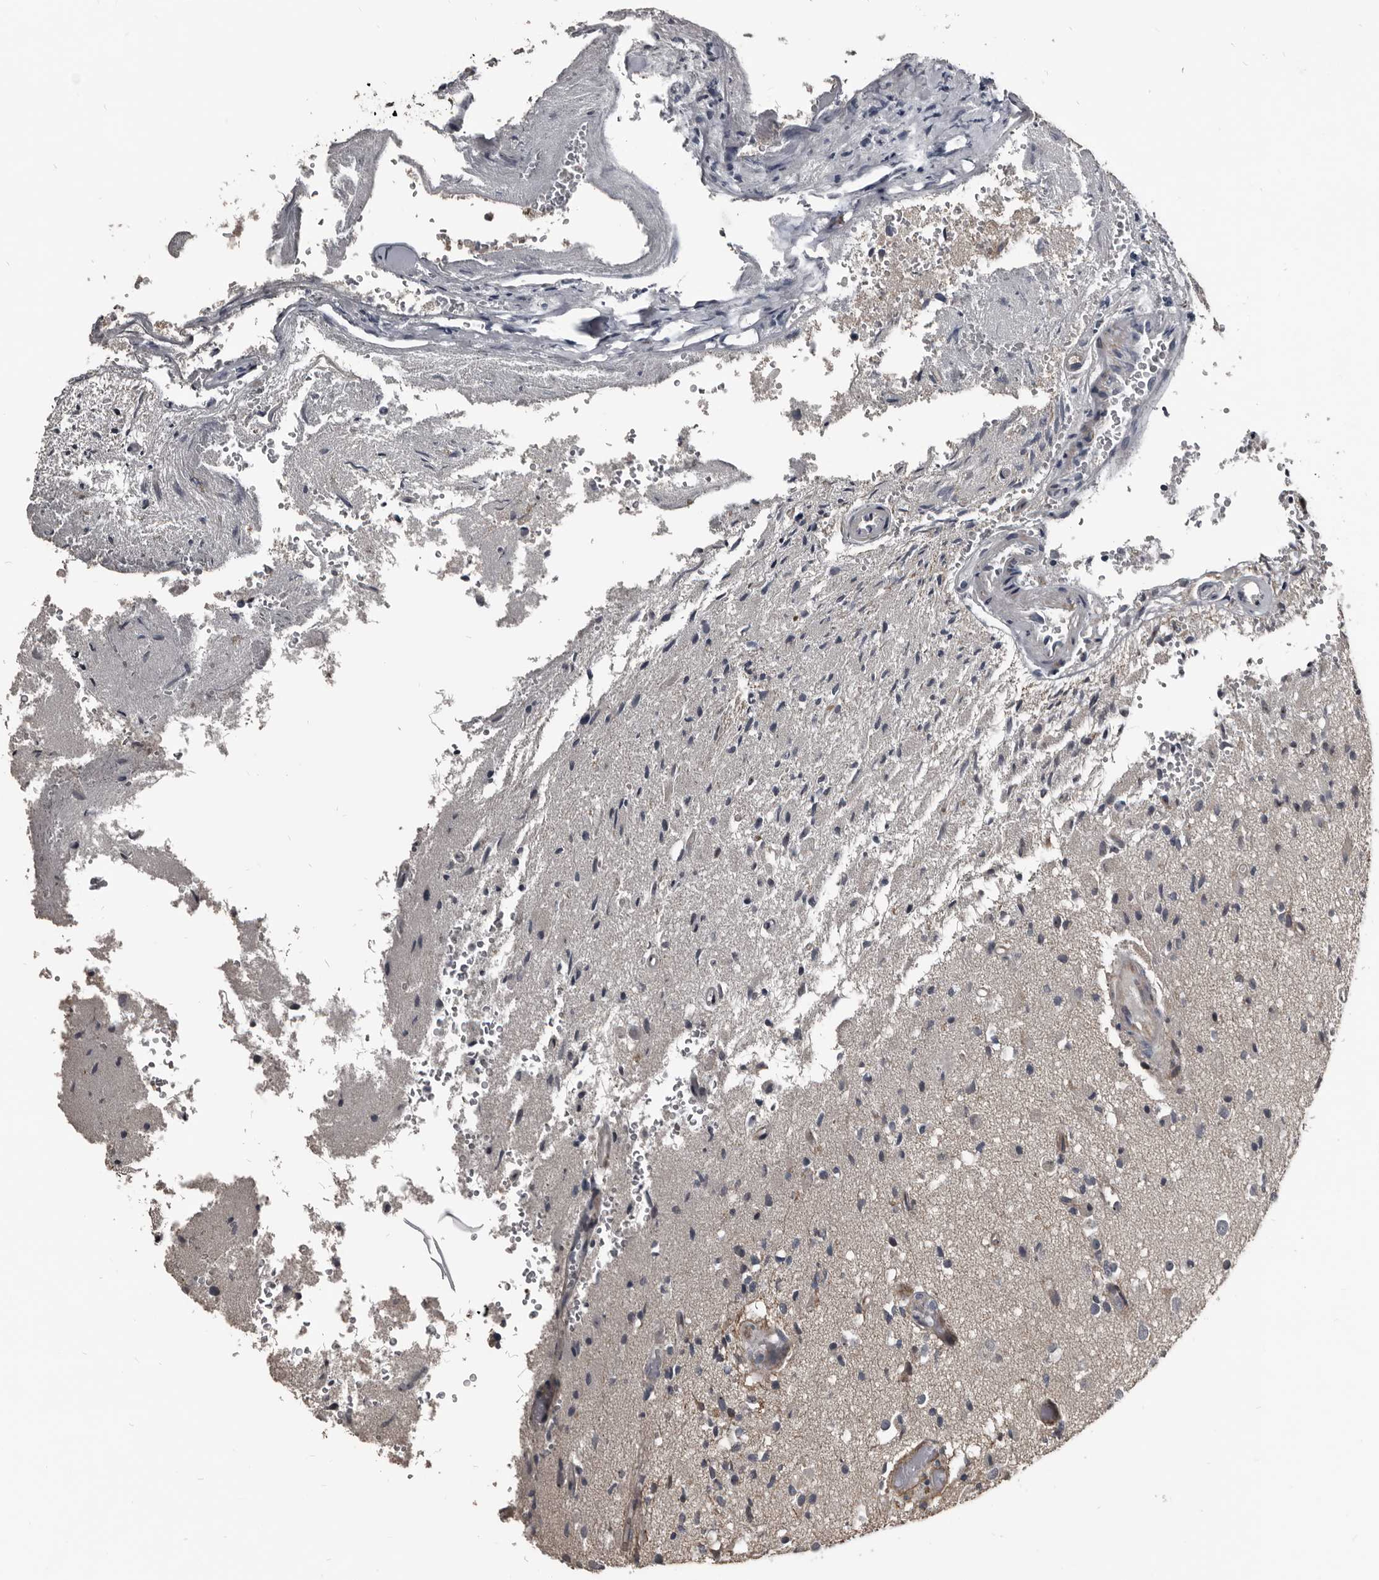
{"staining": {"intensity": "negative", "quantity": "none", "location": "none"}, "tissue": "glioma", "cell_type": "Tumor cells", "image_type": "cancer", "snomed": [{"axis": "morphology", "description": "Normal tissue, NOS"}, {"axis": "morphology", "description": "Glioma, malignant, High grade"}, {"axis": "topography", "description": "Cerebral cortex"}], "caption": "Immunohistochemistry photomicrograph of human malignant glioma (high-grade) stained for a protein (brown), which exhibits no positivity in tumor cells.", "gene": "DHPS", "patient": {"sex": "male", "age": 77}}